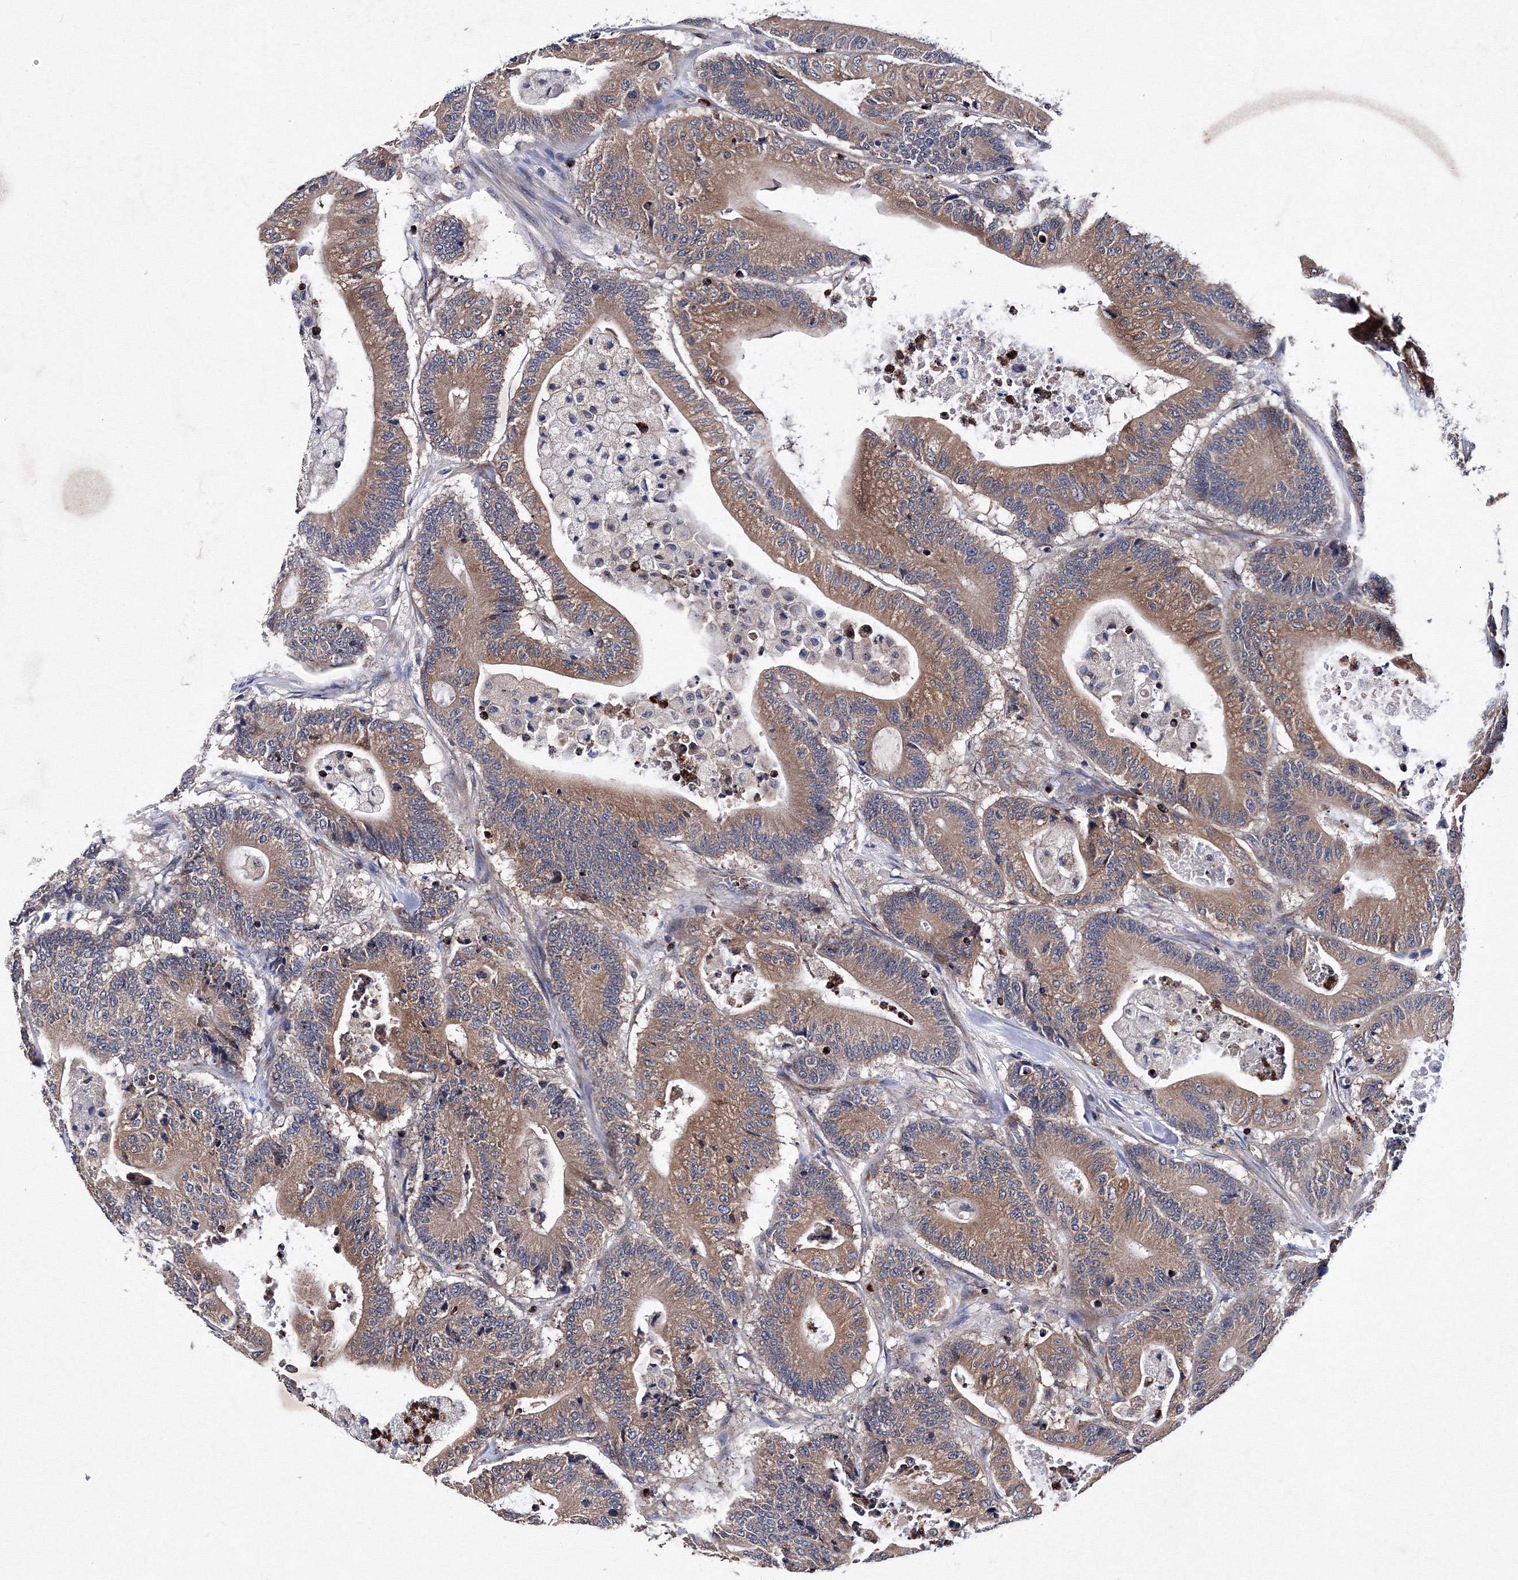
{"staining": {"intensity": "moderate", "quantity": ">75%", "location": "cytoplasmic/membranous"}, "tissue": "colorectal cancer", "cell_type": "Tumor cells", "image_type": "cancer", "snomed": [{"axis": "morphology", "description": "Adenocarcinoma, NOS"}, {"axis": "topography", "description": "Colon"}], "caption": "Moderate cytoplasmic/membranous expression for a protein is seen in approximately >75% of tumor cells of colorectal adenocarcinoma using immunohistochemistry (IHC).", "gene": "PHYKPL", "patient": {"sex": "female", "age": 84}}